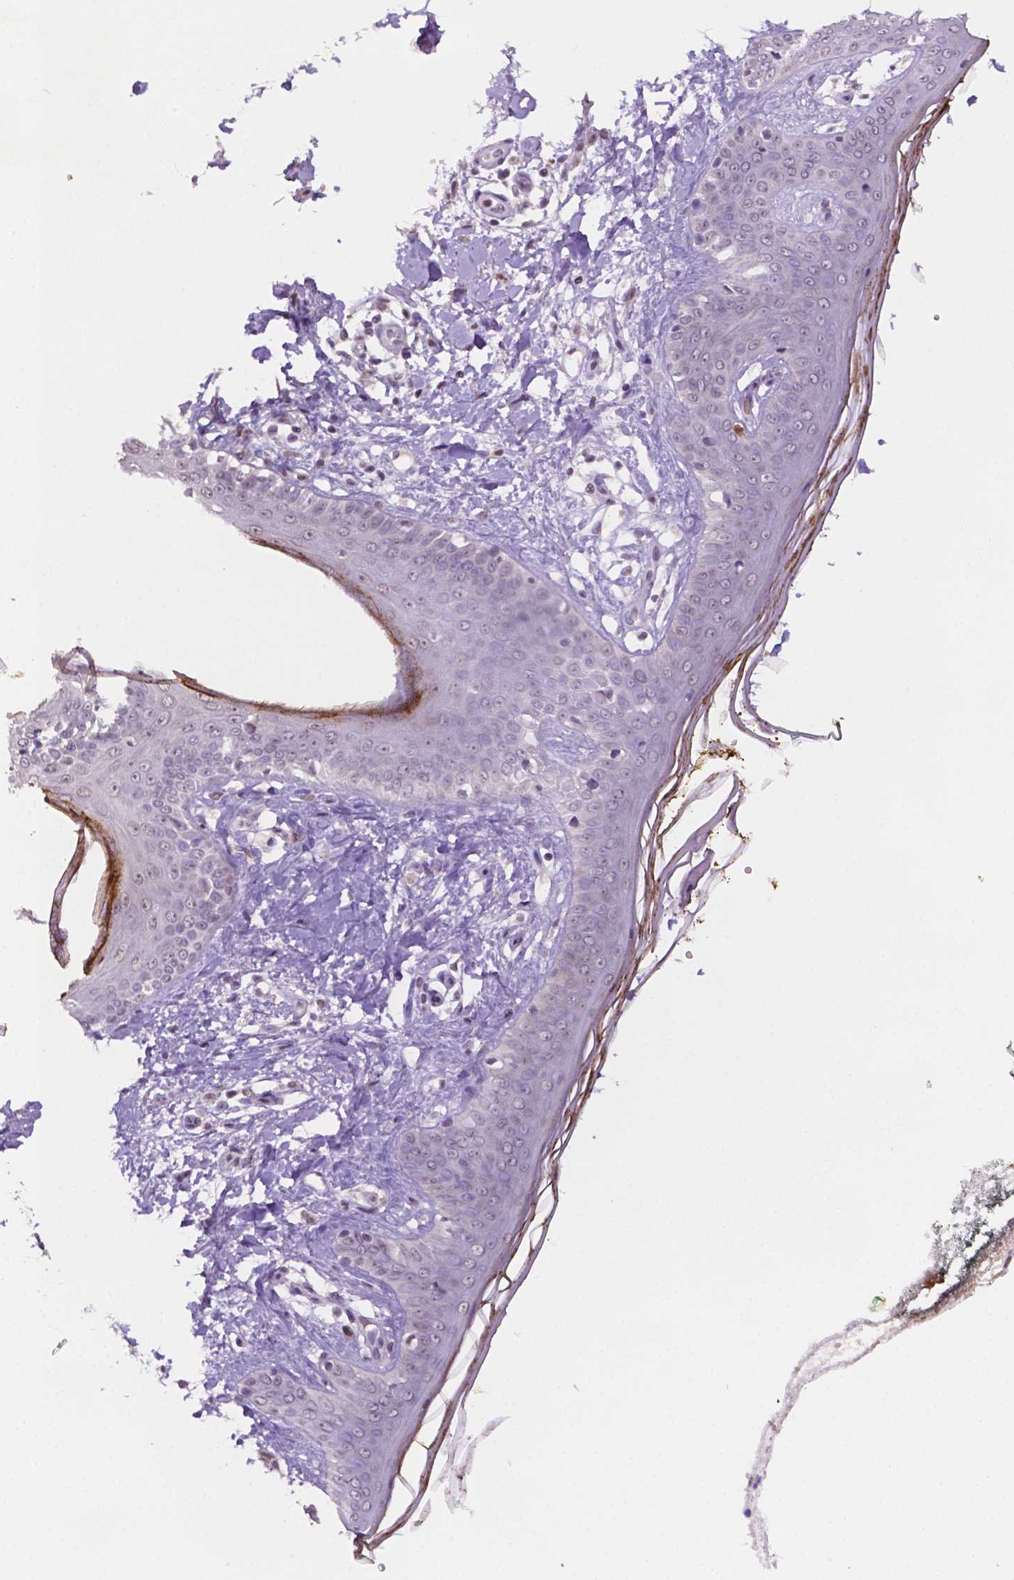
{"staining": {"intensity": "negative", "quantity": "none", "location": "none"}, "tissue": "skin", "cell_type": "Fibroblasts", "image_type": "normal", "snomed": [{"axis": "morphology", "description": "Normal tissue, NOS"}, {"axis": "topography", "description": "Skin"}], "caption": "Fibroblasts show no significant expression in normal skin. (Brightfield microscopy of DAB (3,3'-diaminobenzidine) immunohistochemistry (IHC) at high magnification).", "gene": "SHLD3", "patient": {"sex": "female", "age": 34}}